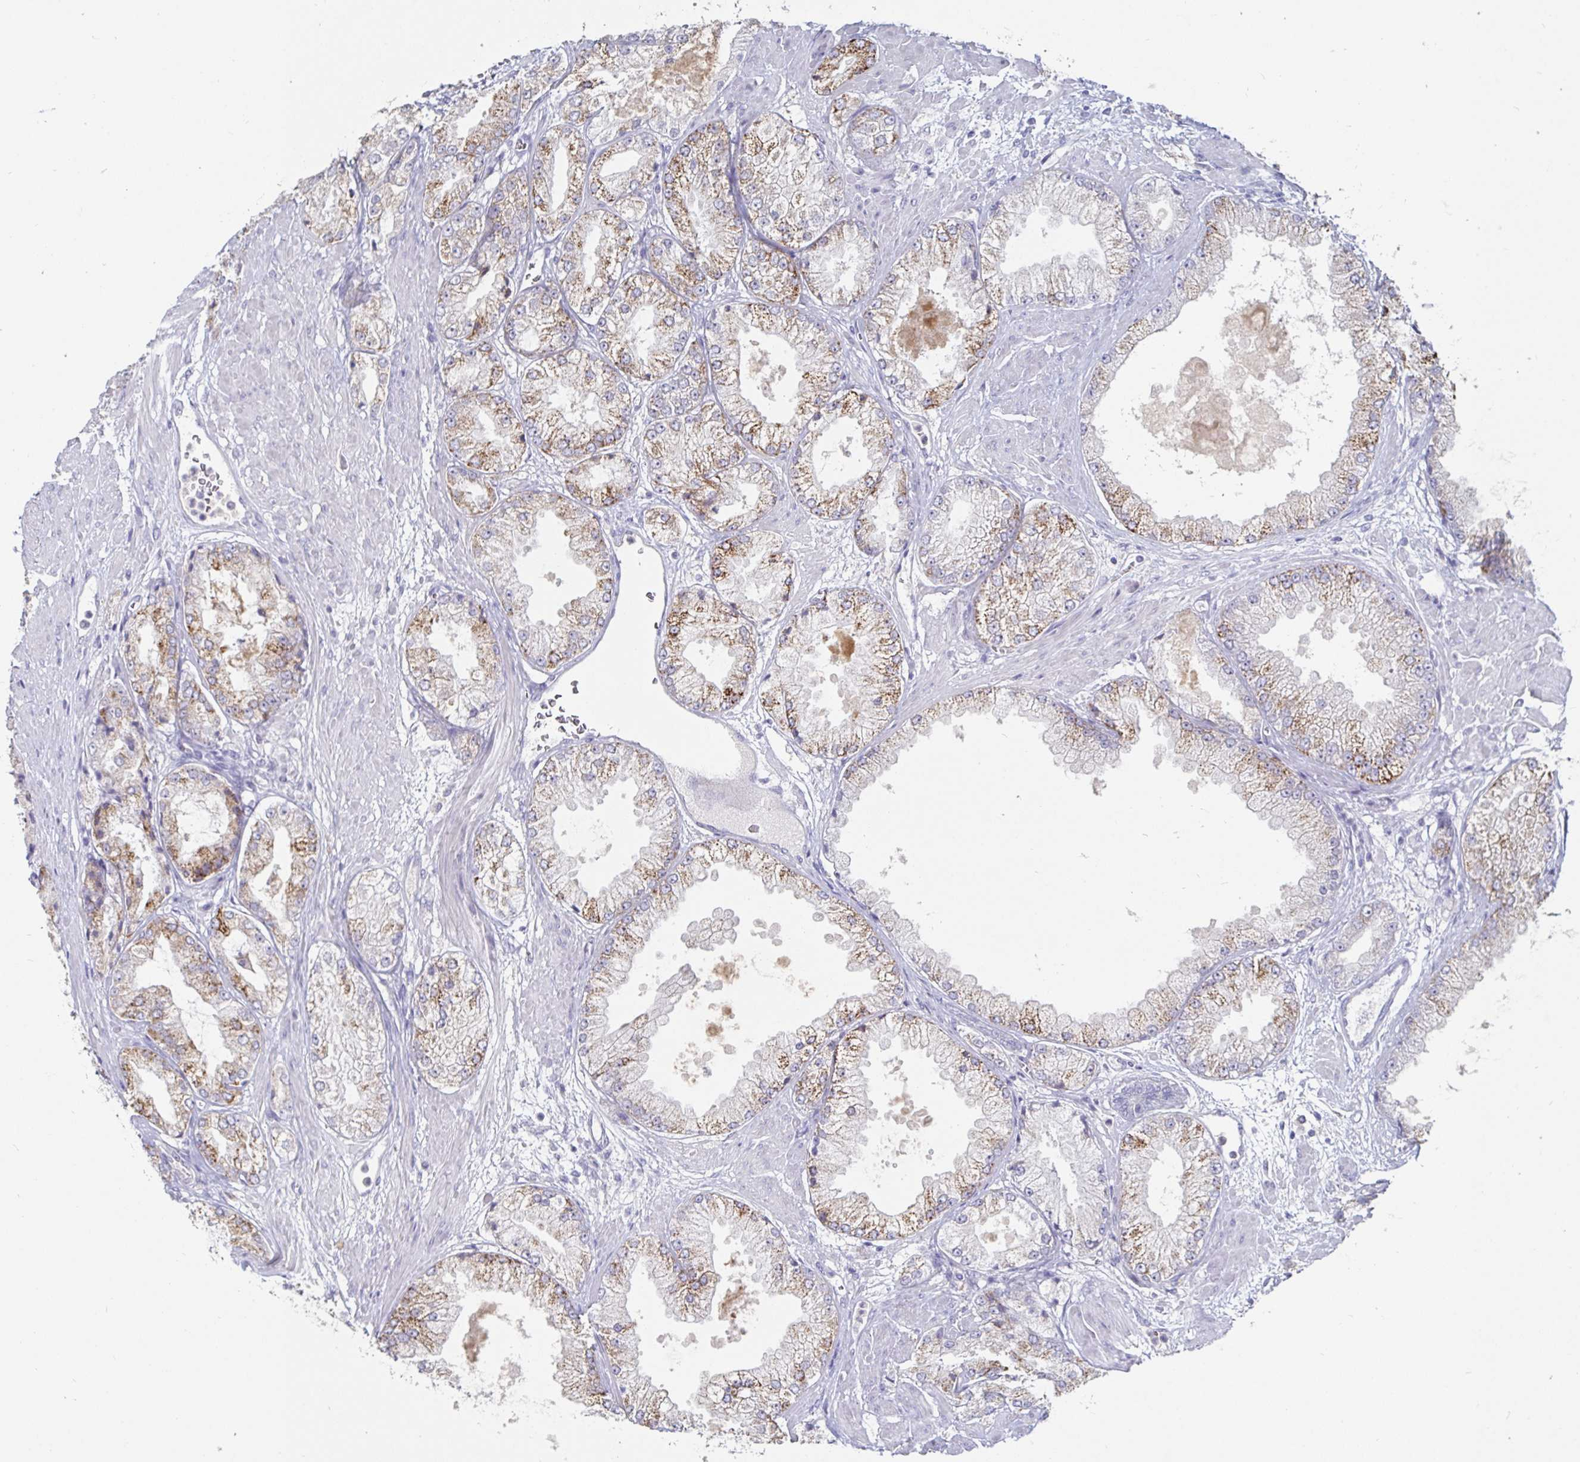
{"staining": {"intensity": "moderate", "quantity": "25%-75%", "location": "cytoplasmic/membranous"}, "tissue": "prostate cancer", "cell_type": "Tumor cells", "image_type": "cancer", "snomed": [{"axis": "morphology", "description": "Adenocarcinoma, High grade"}, {"axis": "topography", "description": "Prostate"}], "caption": "About 25%-75% of tumor cells in high-grade adenocarcinoma (prostate) exhibit moderate cytoplasmic/membranous protein expression as visualized by brown immunohistochemical staining.", "gene": "SPPL3", "patient": {"sex": "male", "age": 68}}